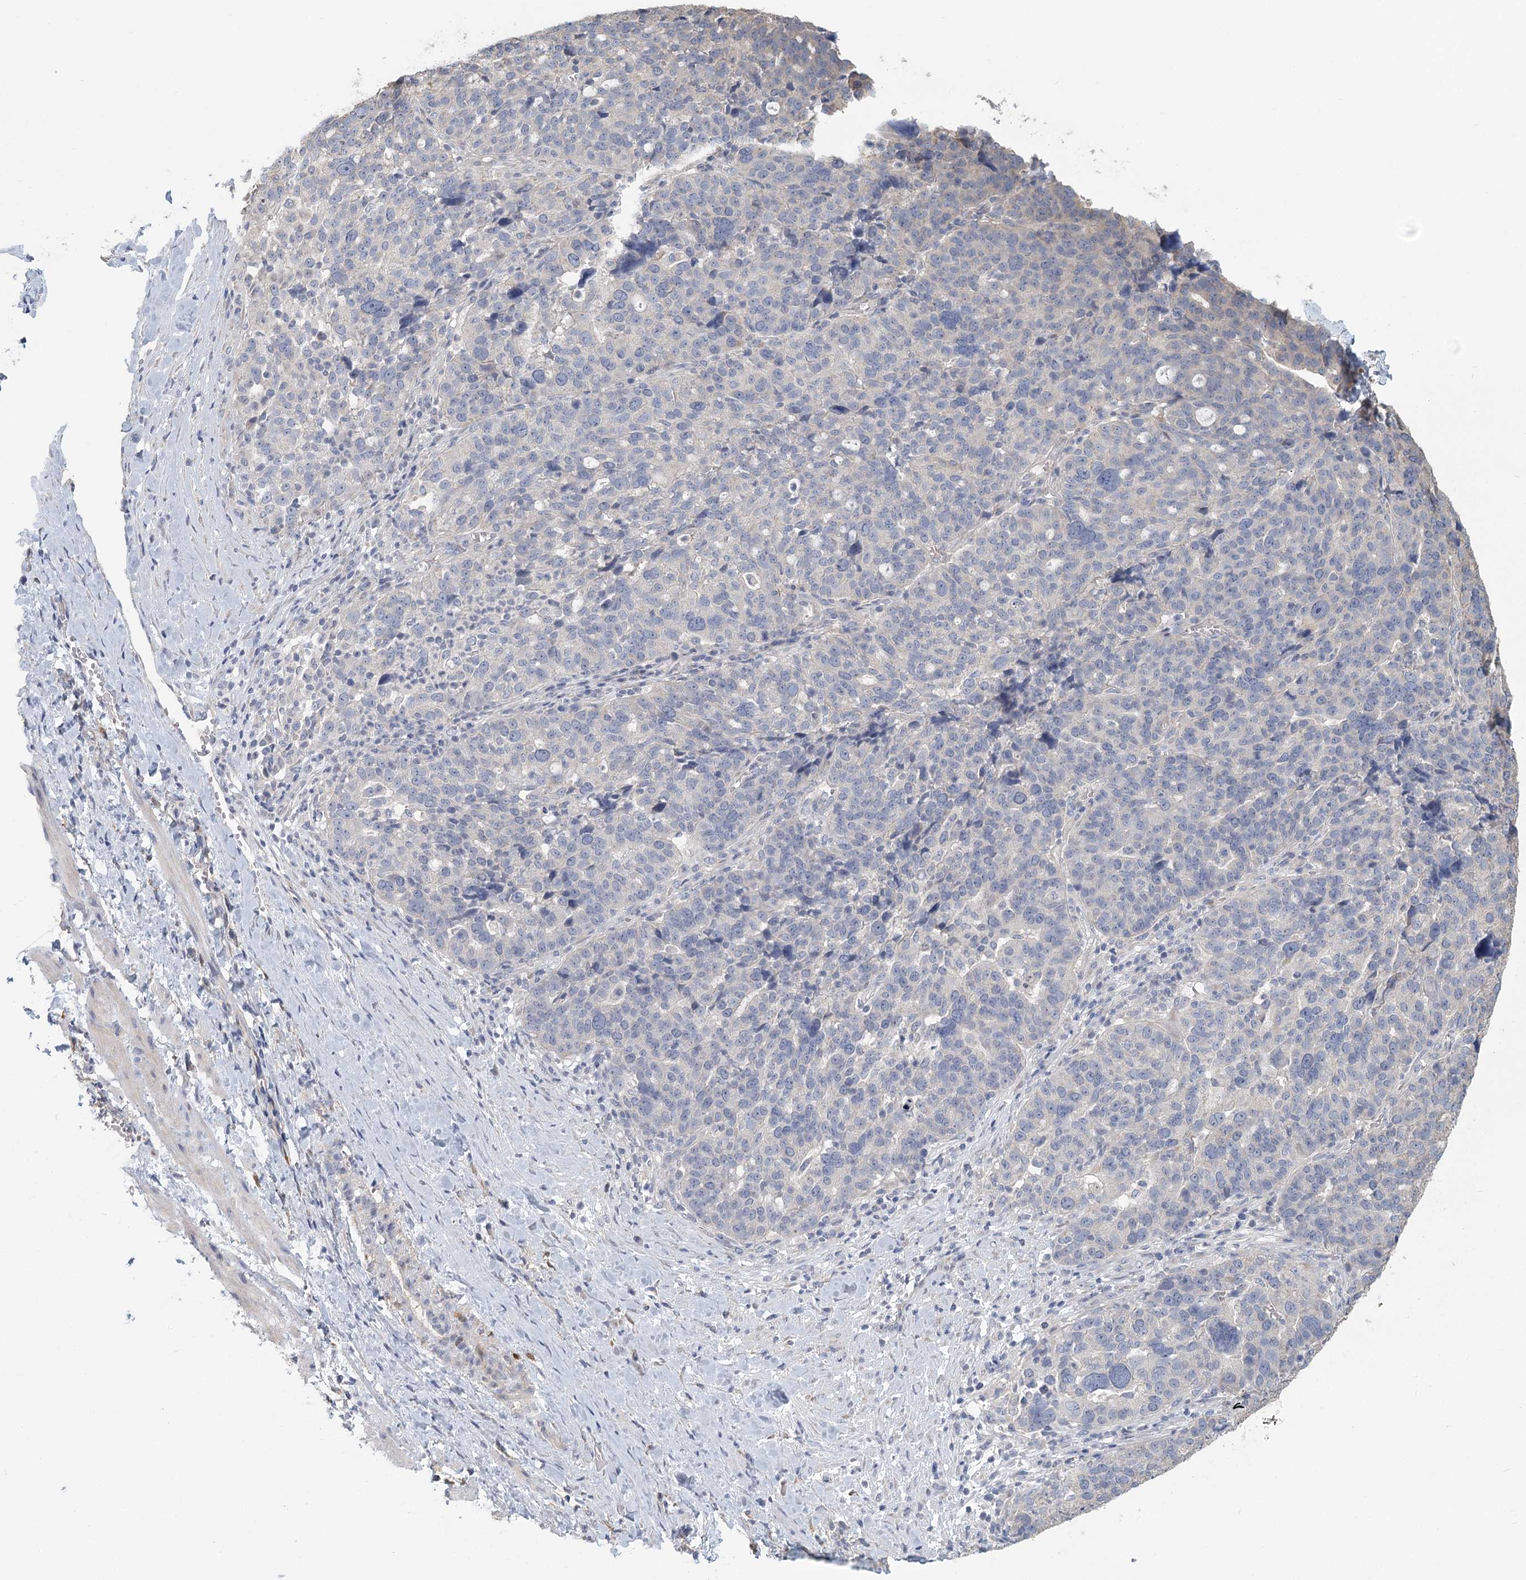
{"staining": {"intensity": "negative", "quantity": "none", "location": "none"}, "tissue": "ovarian cancer", "cell_type": "Tumor cells", "image_type": "cancer", "snomed": [{"axis": "morphology", "description": "Cystadenocarcinoma, serous, NOS"}, {"axis": "topography", "description": "Ovary"}], "caption": "Protein analysis of ovarian serous cystadenocarcinoma reveals no significant expression in tumor cells.", "gene": "CNTLN", "patient": {"sex": "female", "age": 59}}